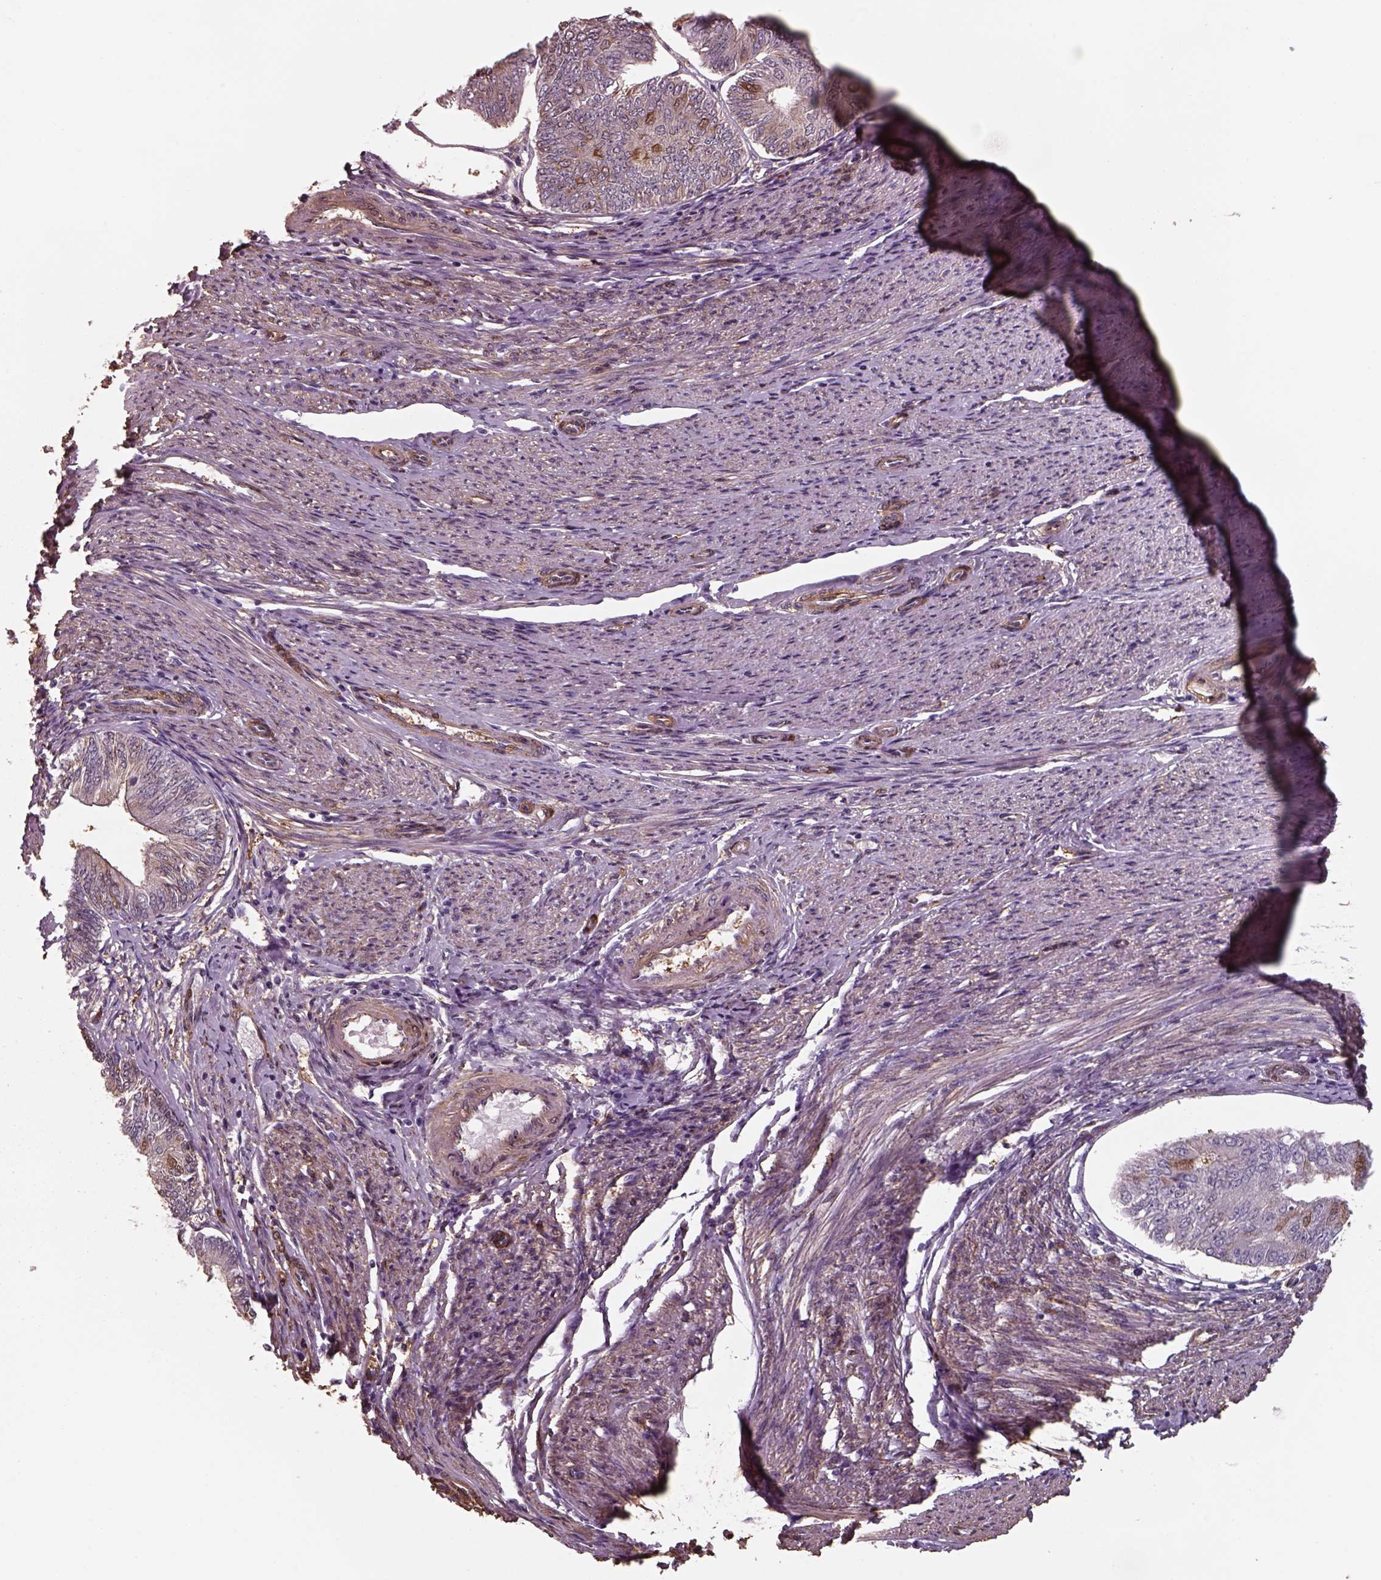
{"staining": {"intensity": "strong", "quantity": "<25%", "location": "cytoplasmic/membranous"}, "tissue": "endometrial cancer", "cell_type": "Tumor cells", "image_type": "cancer", "snomed": [{"axis": "morphology", "description": "Adenocarcinoma, NOS"}, {"axis": "topography", "description": "Endometrium"}], "caption": "Adenocarcinoma (endometrial) stained with immunohistochemistry (IHC) shows strong cytoplasmic/membranous positivity in approximately <25% of tumor cells. The staining is performed using DAB (3,3'-diaminobenzidine) brown chromogen to label protein expression. The nuclei are counter-stained blue using hematoxylin.", "gene": "ISYNA1", "patient": {"sex": "female", "age": 58}}